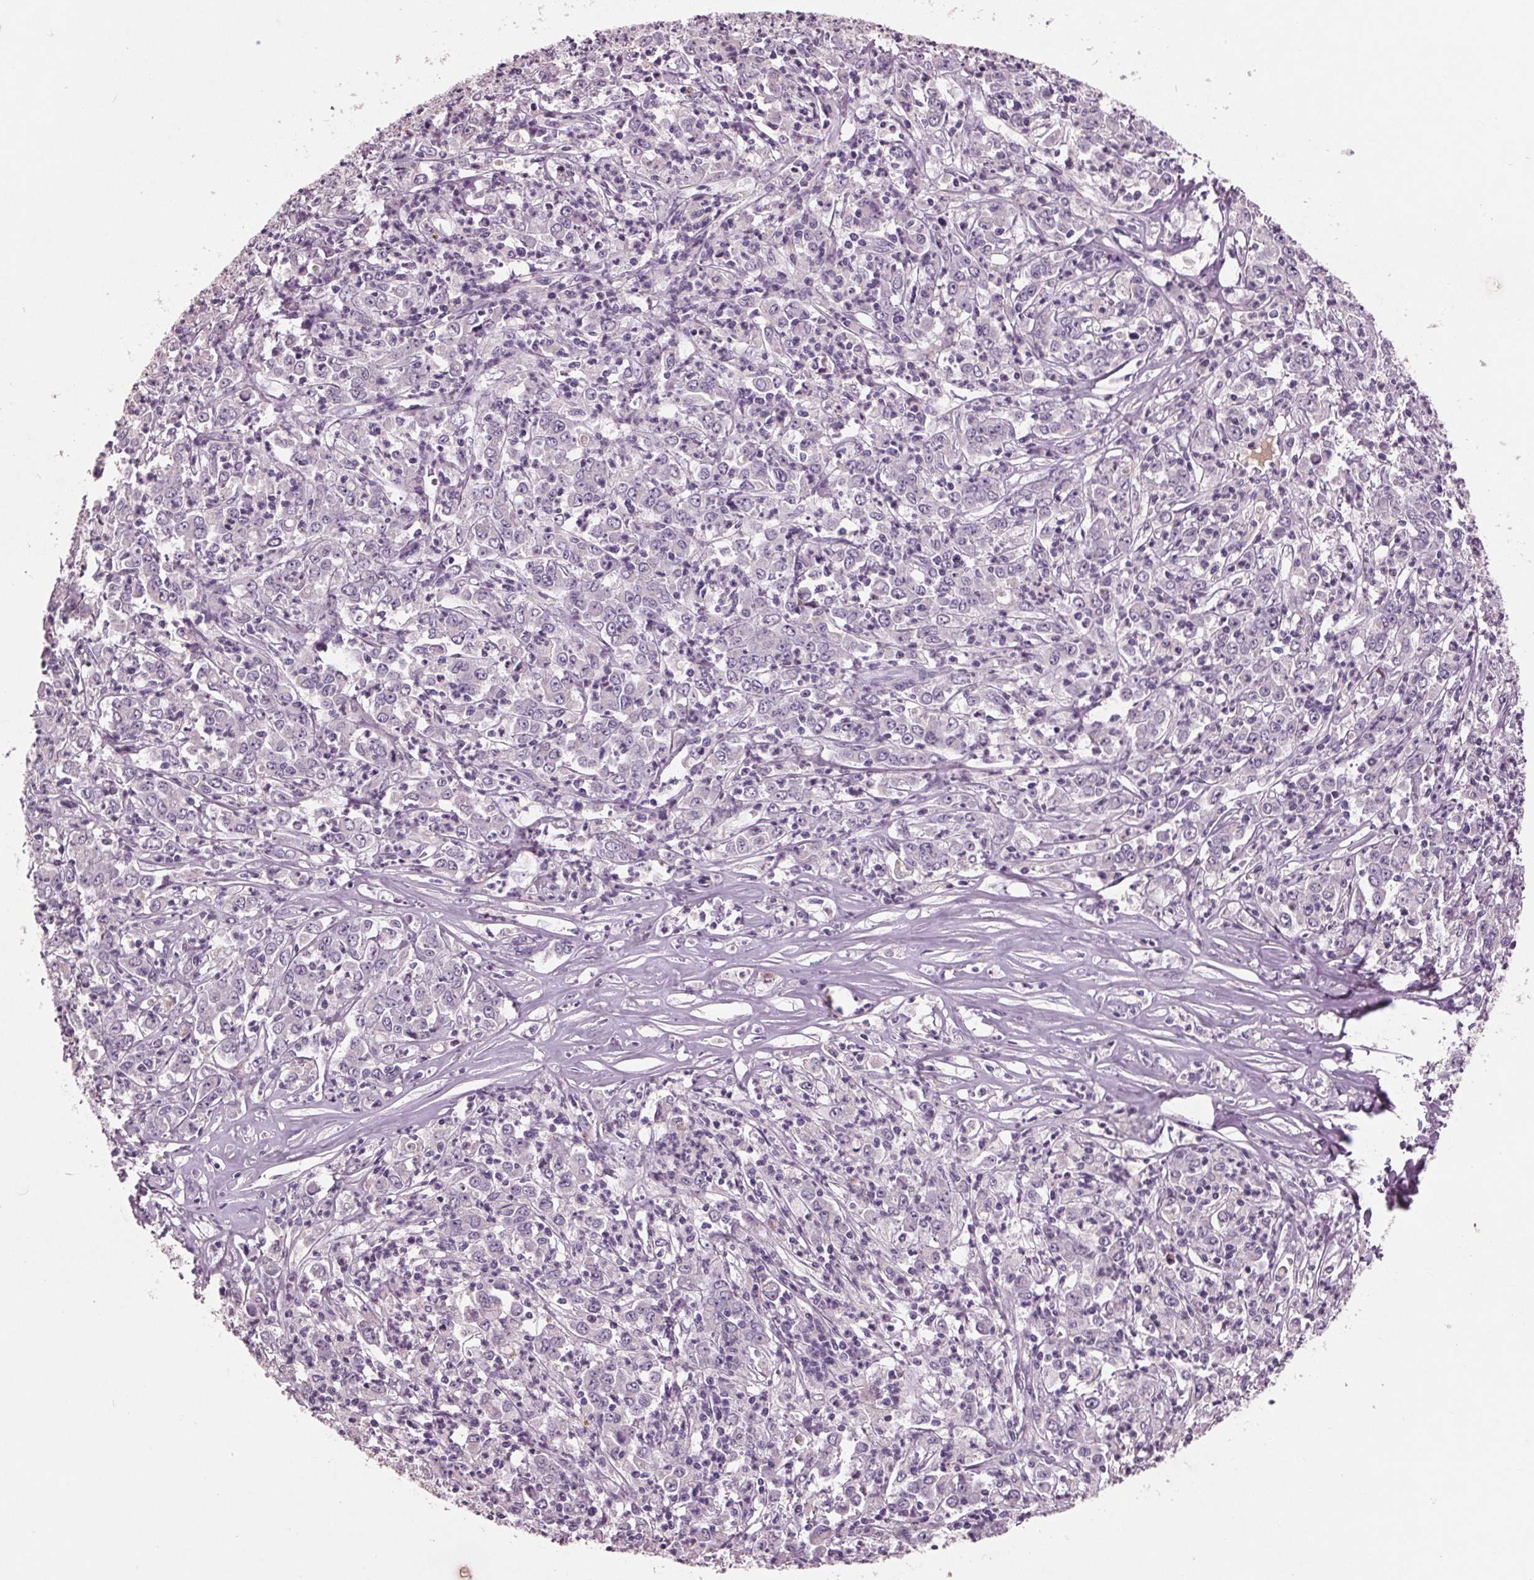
{"staining": {"intensity": "negative", "quantity": "none", "location": "none"}, "tissue": "stomach cancer", "cell_type": "Tumor cells", "image_type": "cancer", "snomed": [{"axis": "morphology", "description": "Adenocarcinoma, NOS"}, {"axis": "topography", "description": "Stomach, lower"}], "caption": "A histopathology image of human stomach adenocarcinoma is negative for staining in tumor cells.", "gene": "C6", "patient": {"sex": "female", "age": 71}}